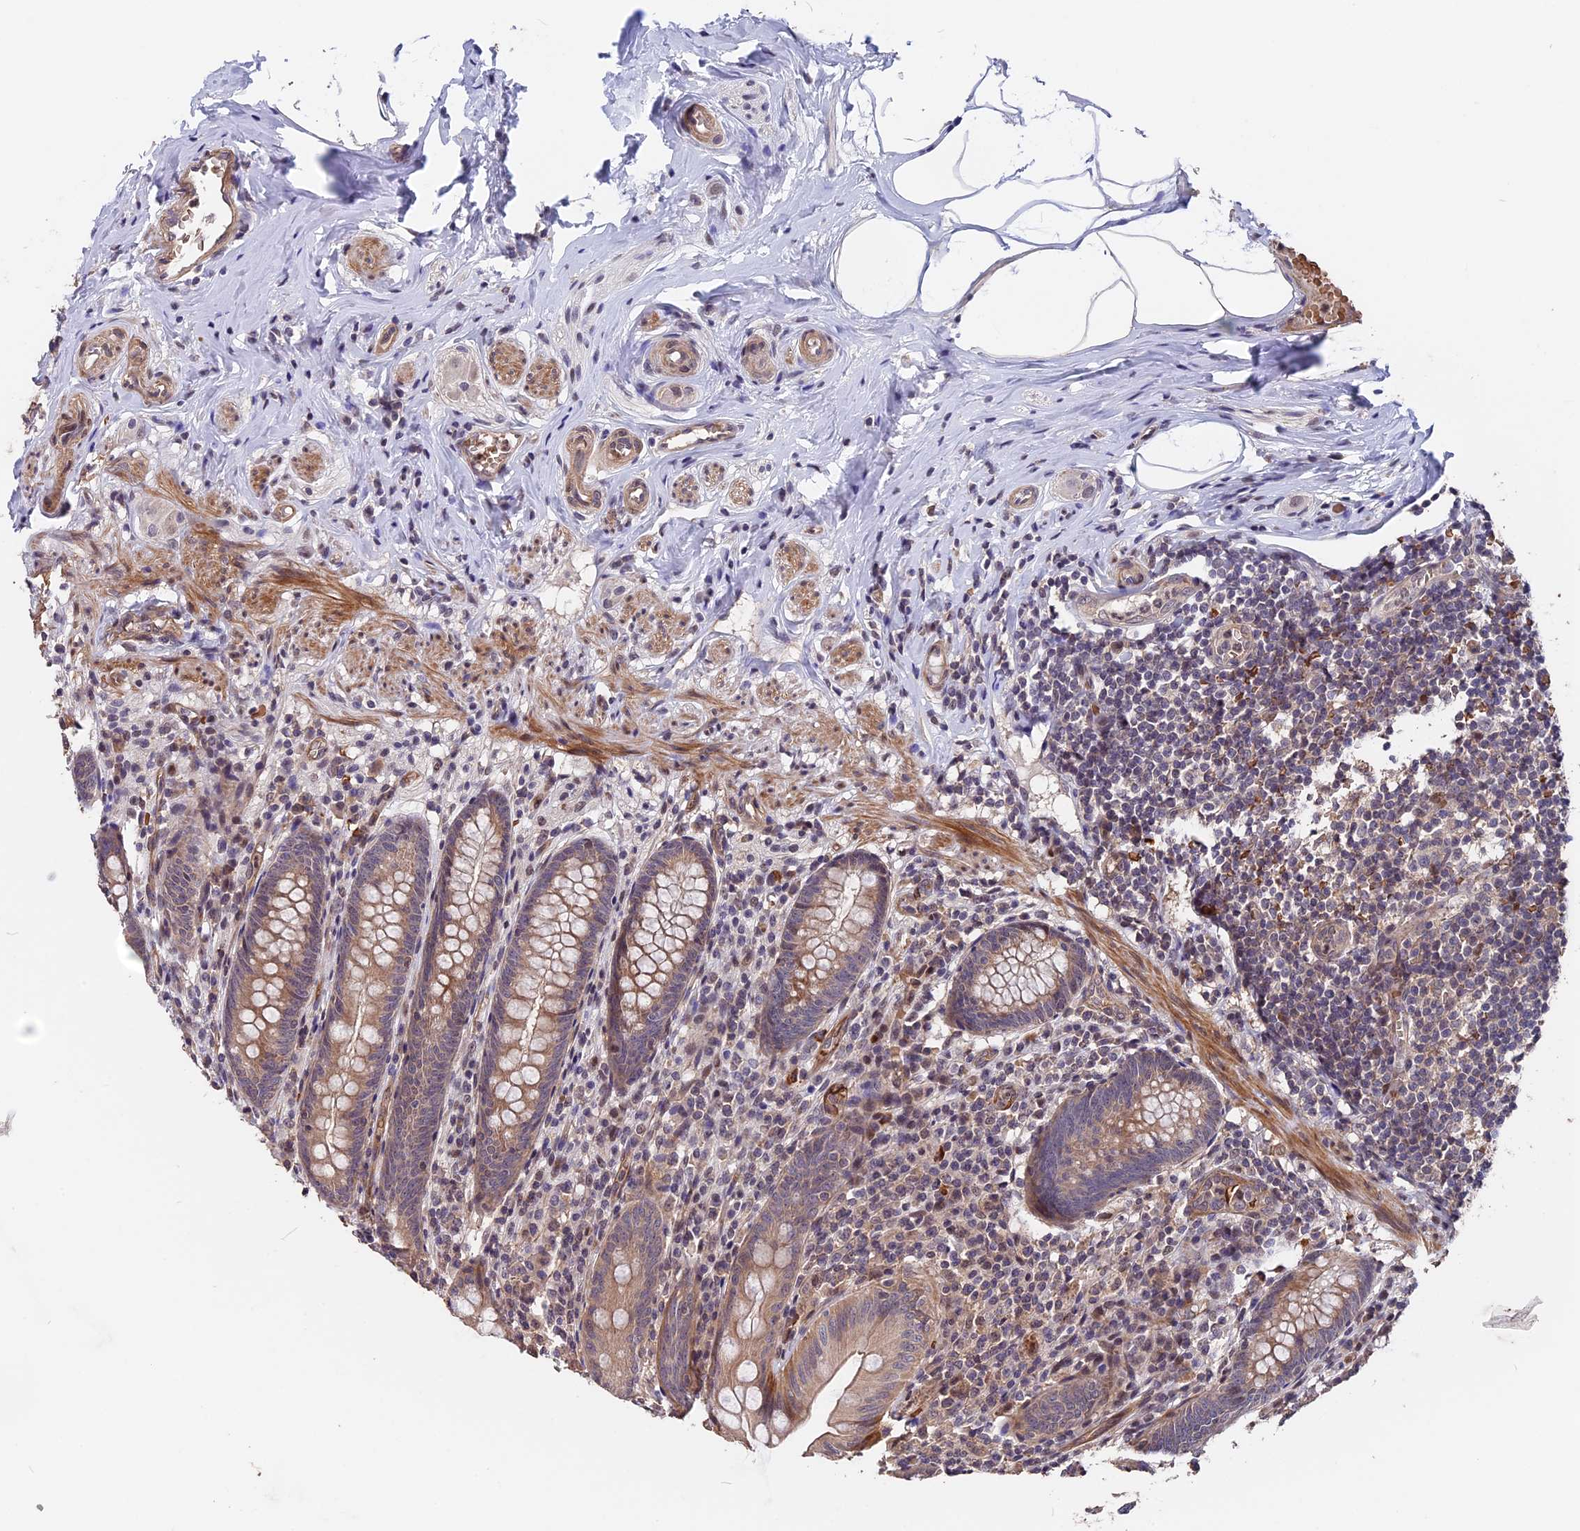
{"staining": {"intensity": "moderate", "quantity": ">75%", "location": "cytoplasmic/membranous"}, "tissue": "appendix", "cell_type": "Glandular cells", "image_type": "normal", "snomed": [{"axis": "morphology", "description": "Normal tissue, NOS"}, {"axis": "topography", "description": "Appendix"}], "caption": "Immunohistochemistry (IHC) of benign human appendix displays medium levels of moderate cytoplasmic/membranous expression in approximately >75% of glandular cells.", "gene": "ZC3H10", "patient": {"sex": "male", "age": 55}}